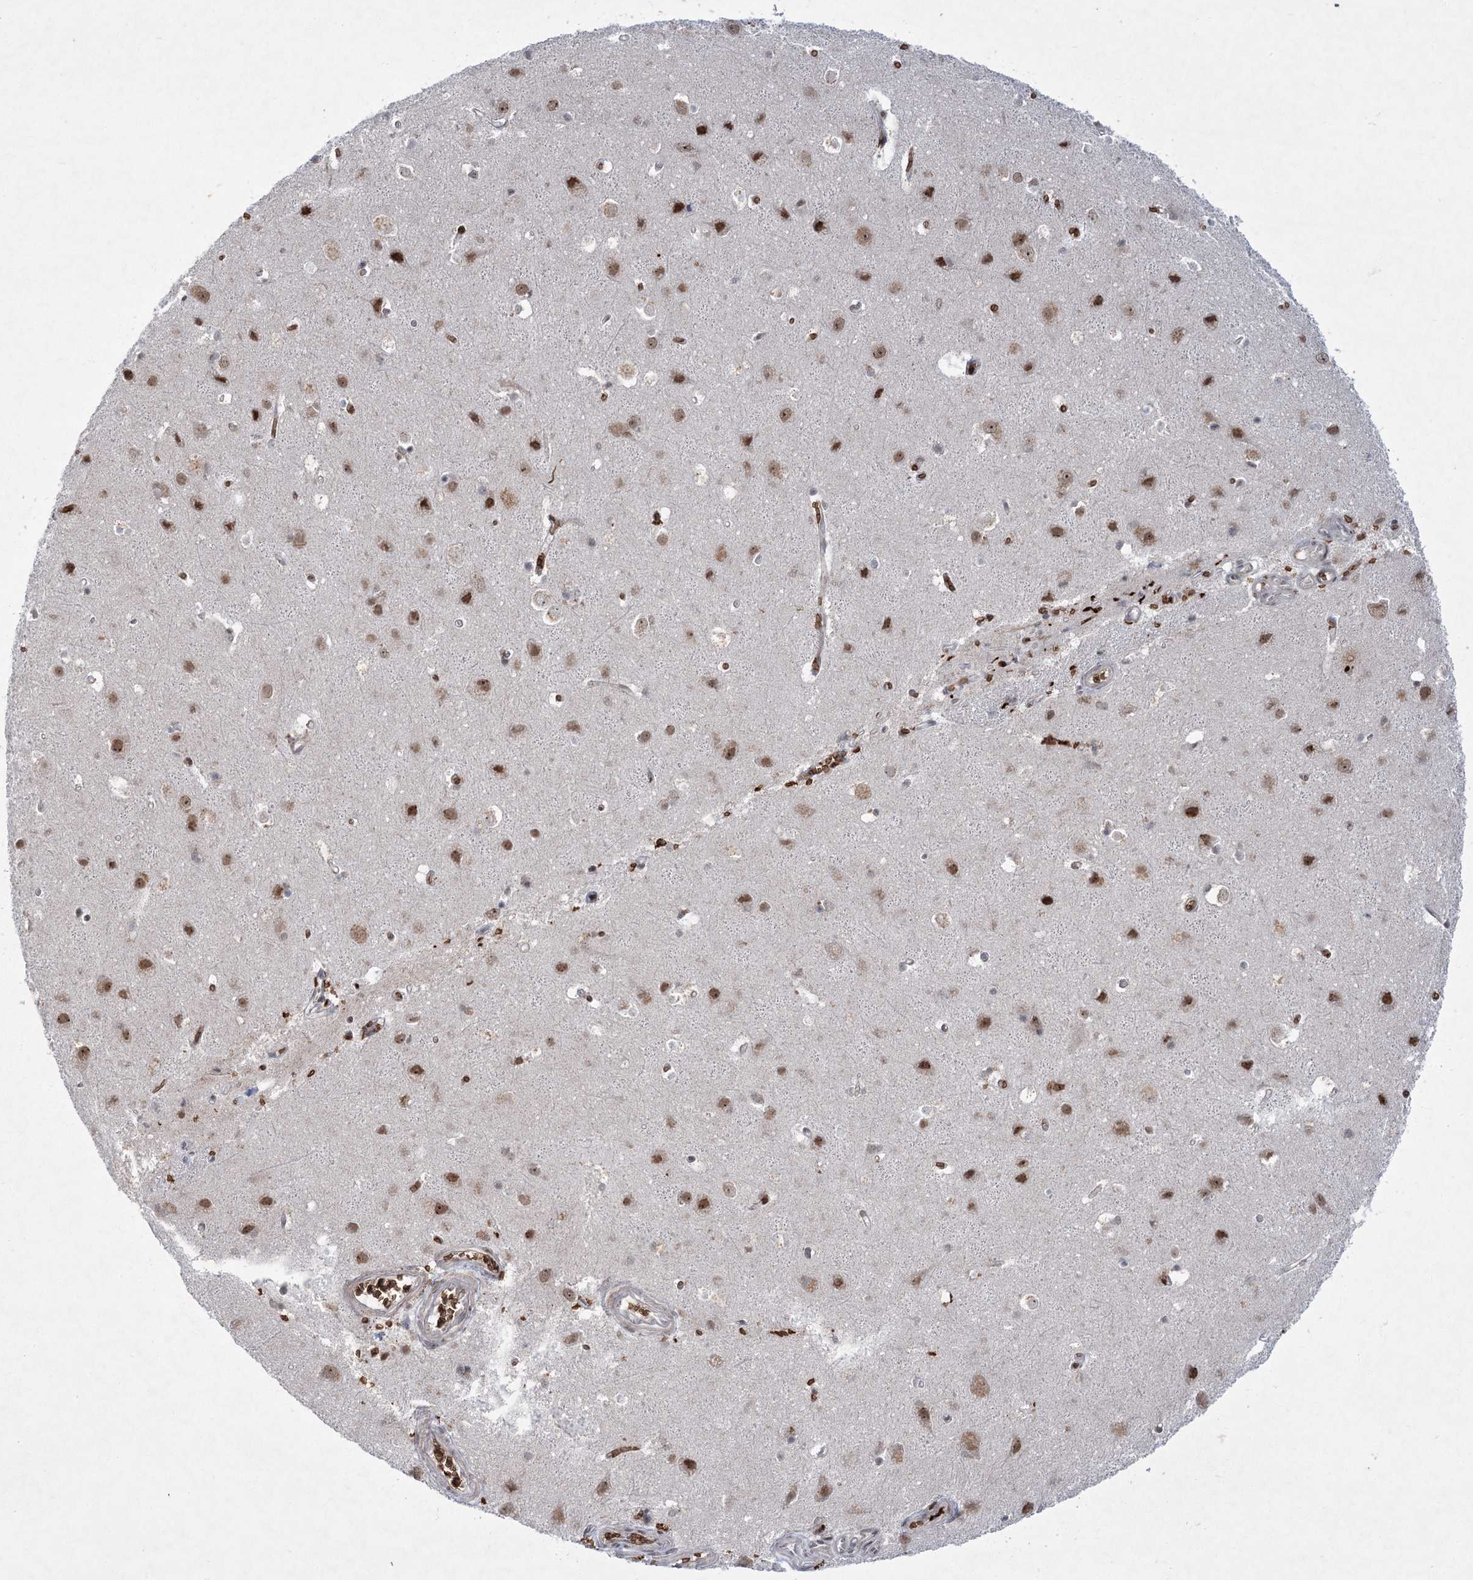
{"staining": {"intensity": "moderate", "quantity": ">75%", "location": "nuclear"}, "tissue": "cerebral cortex", "cell_type": "Endothelial cells", "image_type": "normal", "snomed": [{"axis": "morphology", "description": "Normal tissue, NOS"}, {"axis": "topography", "description": "Cerebral cortex"}], "caption": "Cerebral cortex stained with IHC demonstrates moderate nuclear expression in approximately >75% of endothelial cells. (DAB = brown stain, brightfield microscopy at high magnification).", "gene": "NSMCE4A", "patient": {"sex": "male", "age": 54}}